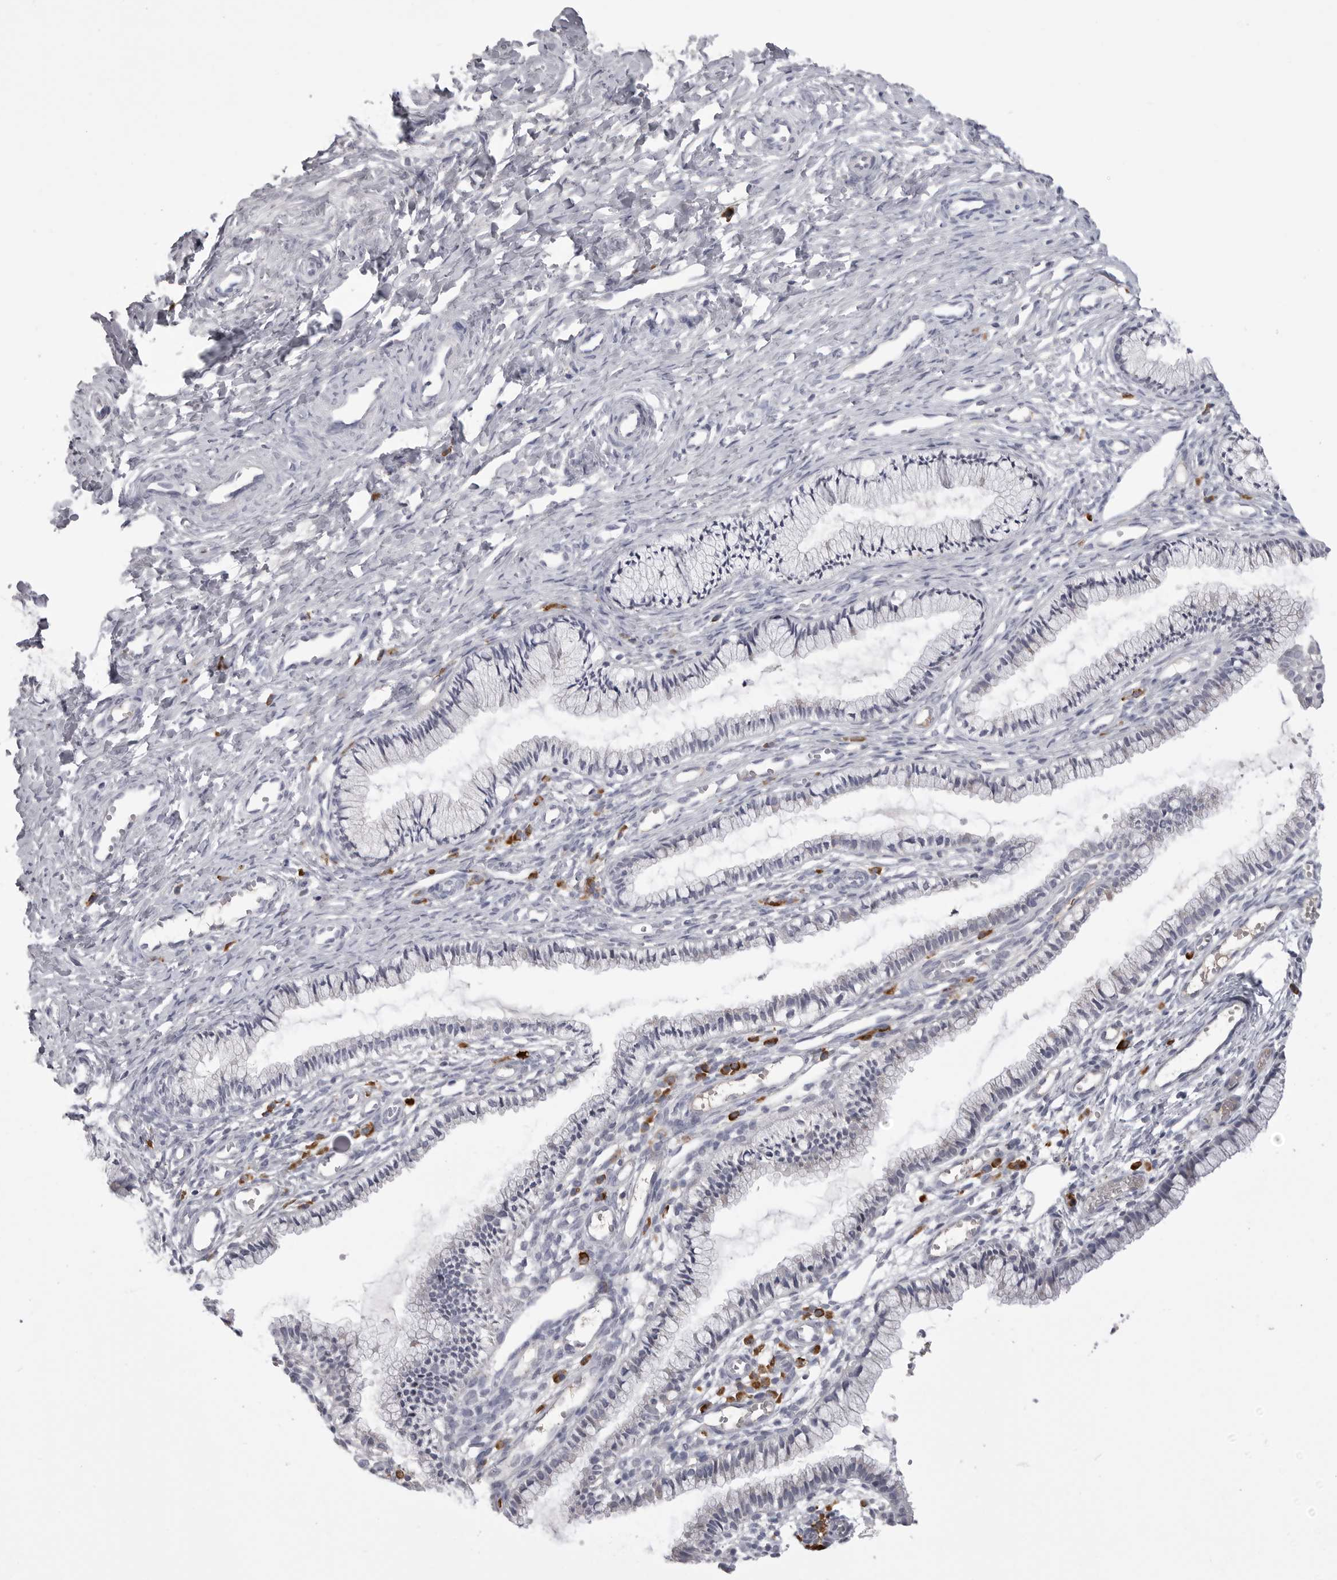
{"staining": {"intensity": "negative", "quantity": "none", "location": "none"}, "tissue": "cervix", "cell_type": "Glandular cells", "image_type": "normal", "snomed": [{"axis": "morphology", "description": "Normal tissue, NOS"}, {"axis": "topography", "description": "Cervix"}], "caption": "An immunohistochemistry (IHC) image of normal cervix is shown. There is no staining in glandular cells of cervix. (DAB (3,3'-diaminobenzidine) IHC visualized using brightfield microscopy, high magnification).", "gene": "FKBP2", "patient": {"sex": "female", "age": 27}}